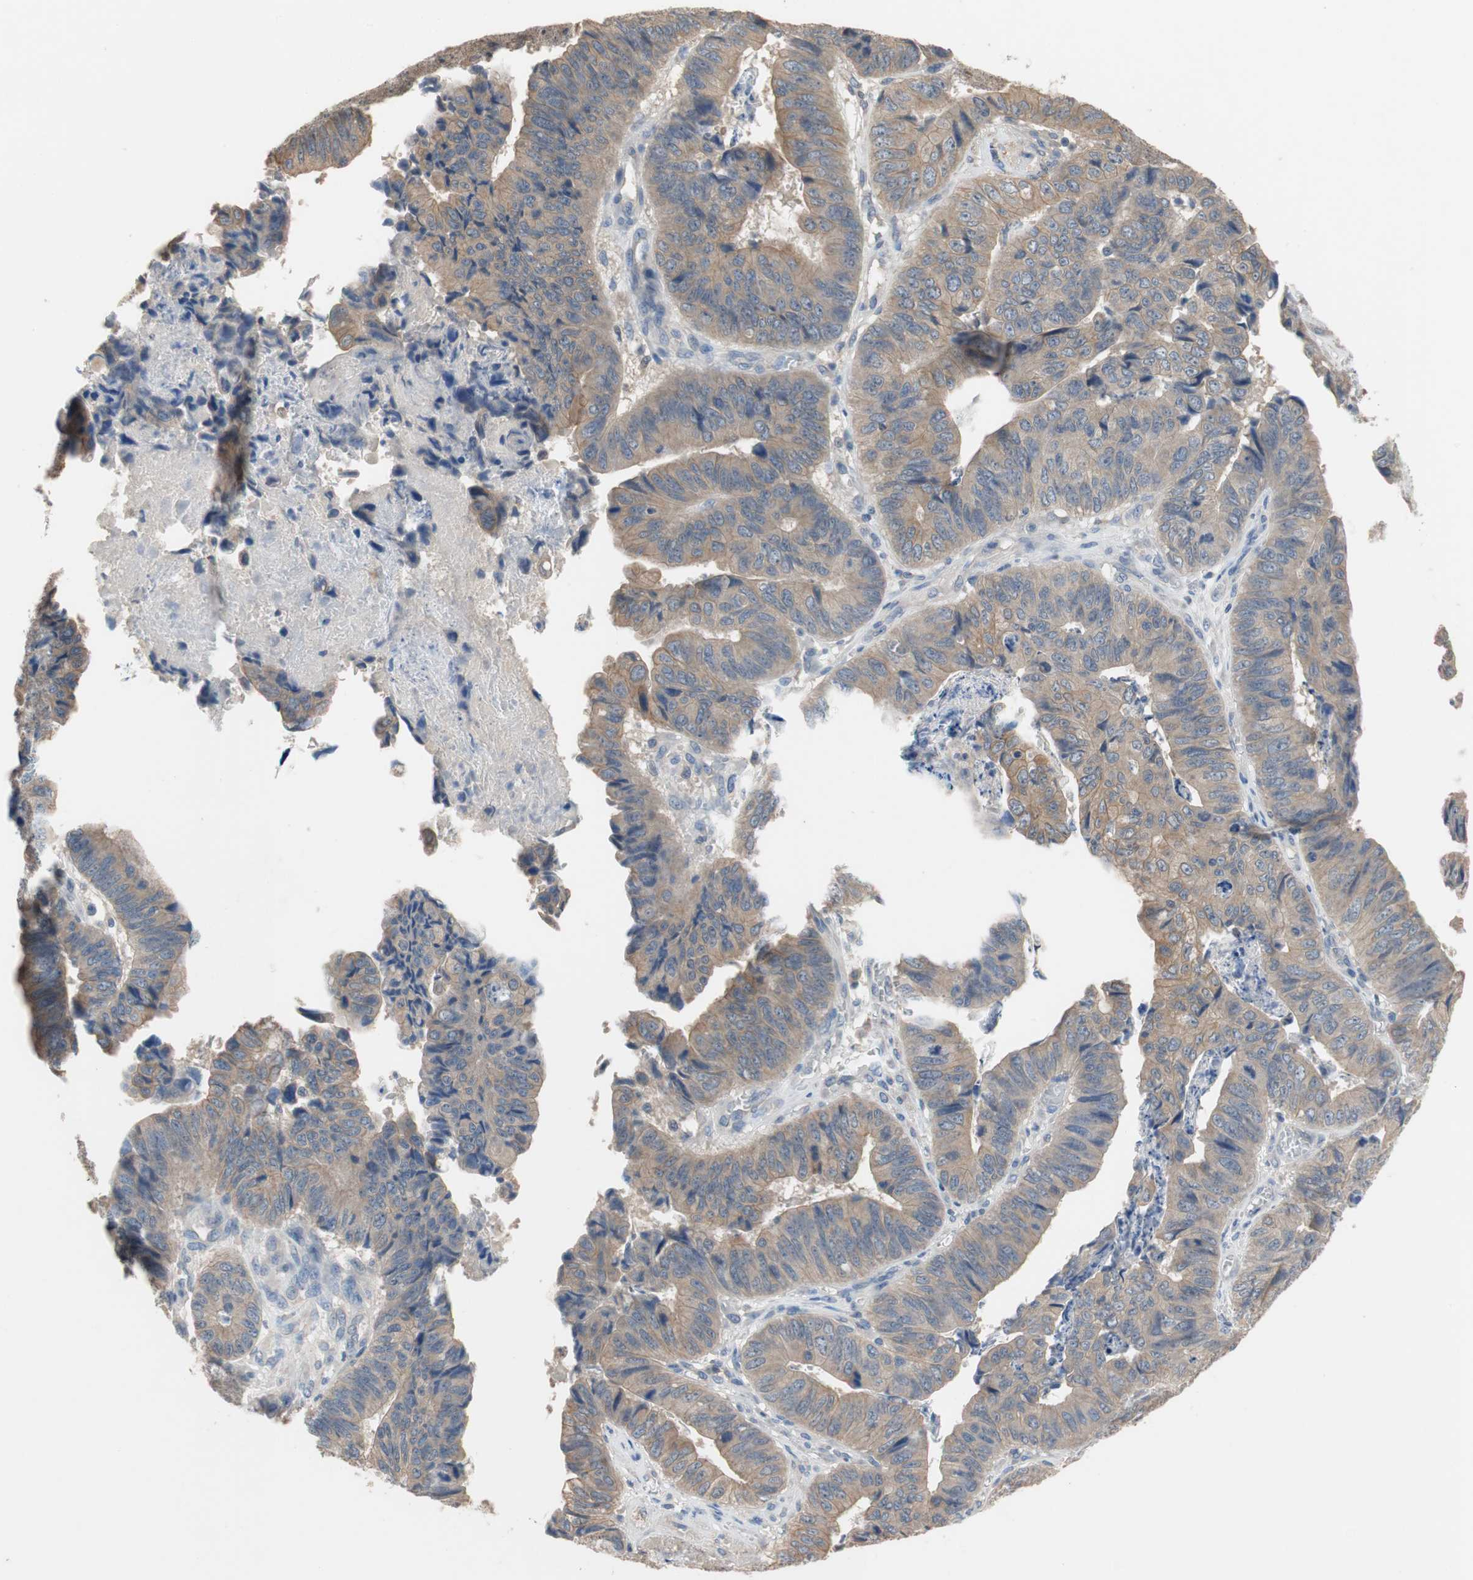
{"staining": {"intensity": "moderate", "quantity": ">75%", "location": "cytoplasmic/membranous"}, "tissue": "stomach cancer", "cell_type": "Tumor cells", "image_type": "cancer", "snomed": [{"axis": "morphology", "description": "Adenocarcinoma, NOS"}, {"axis": "topography", "description": "Stomach, lower"}], "caption": "Moderate cytoplasmic/membranous protein expression is seen in approximately >75% of tumor cells in stomach cancer (adenocarcinoma). (IHC, brightfield microscopy, high magnification).", "gene": "ADAP1", "patient": {"sex": "male", "age": 77}}